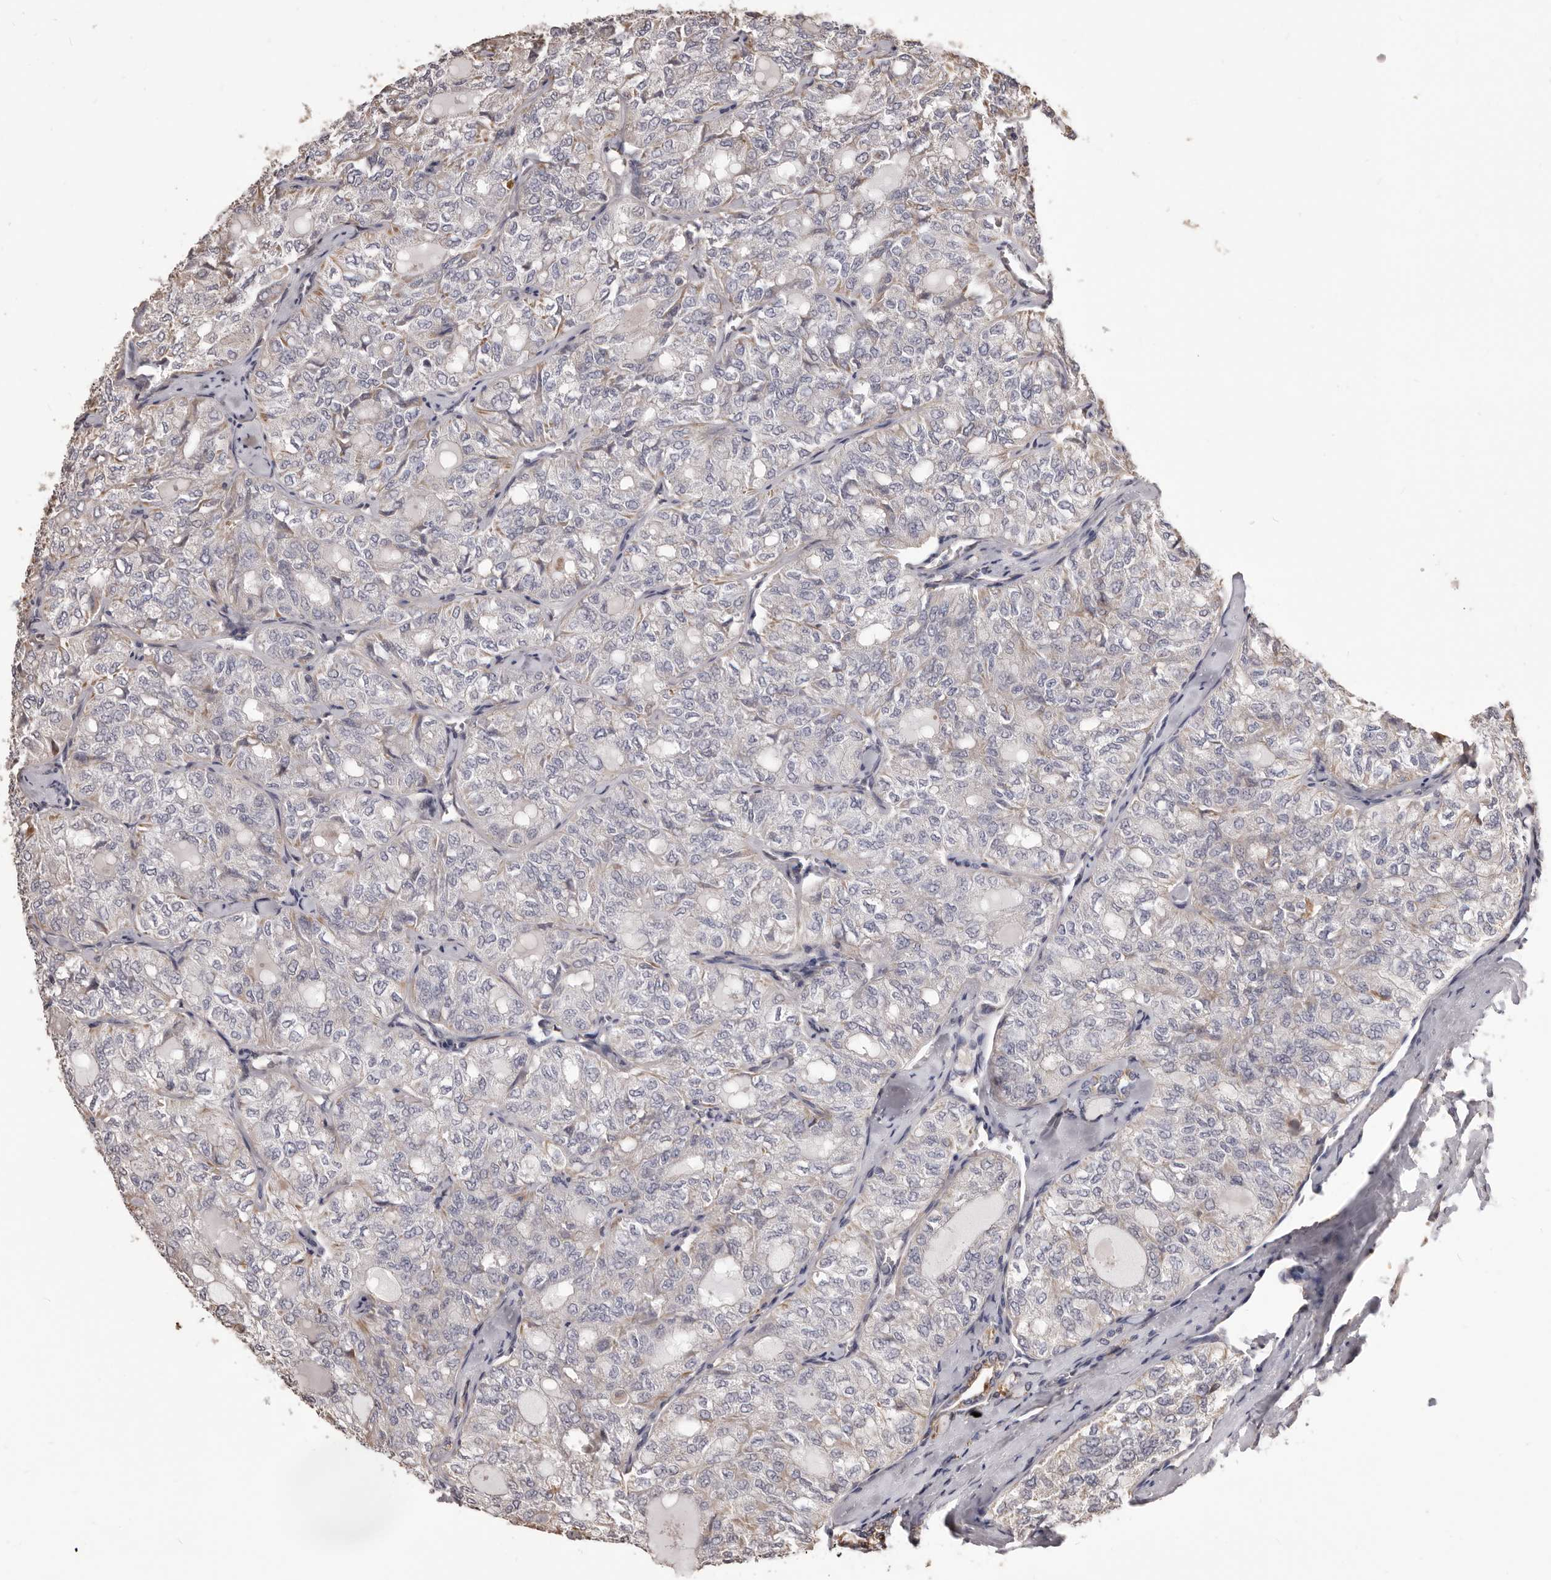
{"staining": {"intensity": "negative", "quantity": "none", "location": "none"}, "tissue": "thyroid cancer", "cell_type": "Tumor cells", "image_type": "cancer", "snomed": [{"axis": "morphology", "description": "Follicular adenoma carcinoma, NOS"}, {"axis": "topography", "description": "Thyroid gland"}], "caption": "Image shows no significant protein positivity in tumor cells of follicular adenoma carcinoma (thyroid). (DAB immunohistochemistry (IHC) with hematoxylin counter stain).", "gene": "ALPK1", "patient": {"sex": "male", "age": 75}}